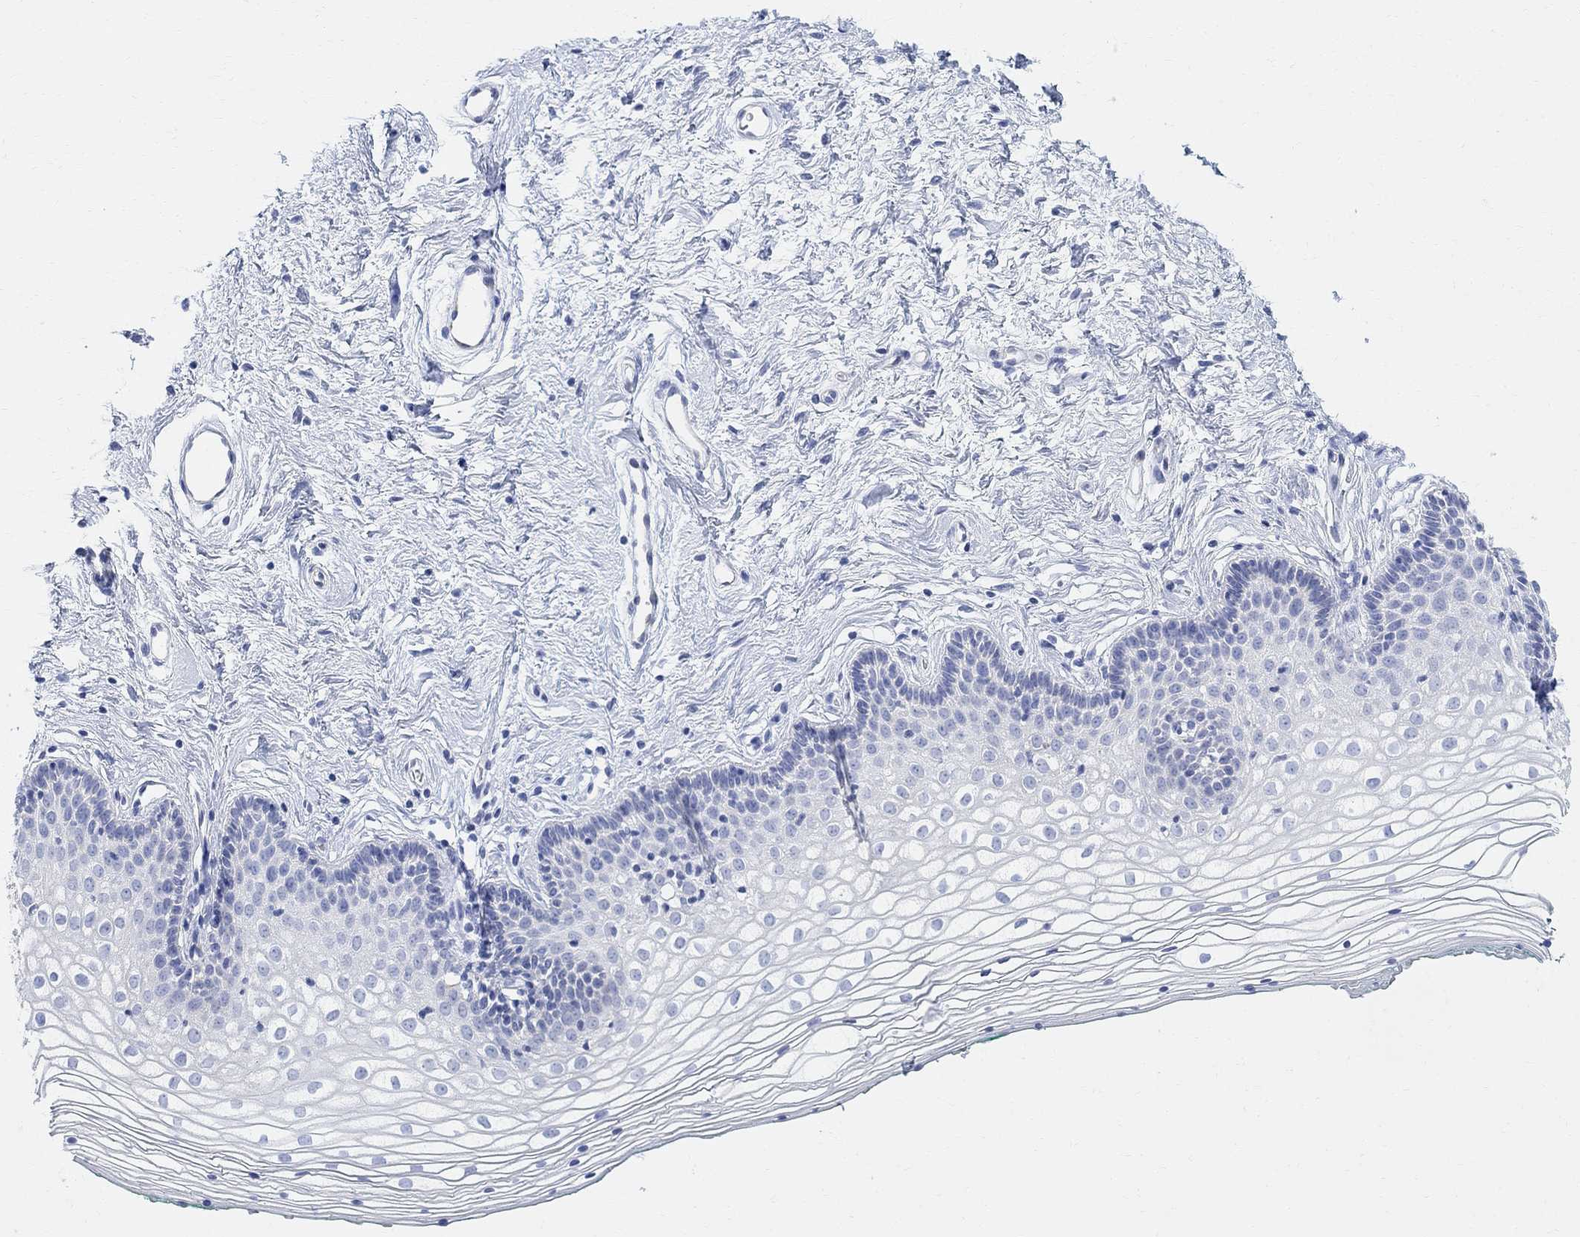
{"staining": {"intensity": "negative", "quantity": "none", "location": "none"}, "tissue": "vagina", "cell_type": "Squamous epithelial cells", "image_type": "normal", "snomed": [{"axis": "morphology", "description": "Normal tissue, NOS"}, {"axis": "topography", "description": "Vagina"}], "caption": "IHC of normal human vagina demonstrates no expression in squamous epithelial cells.", "gene": "RETNLB", "patient": {"sex": "female", "age": 36}}